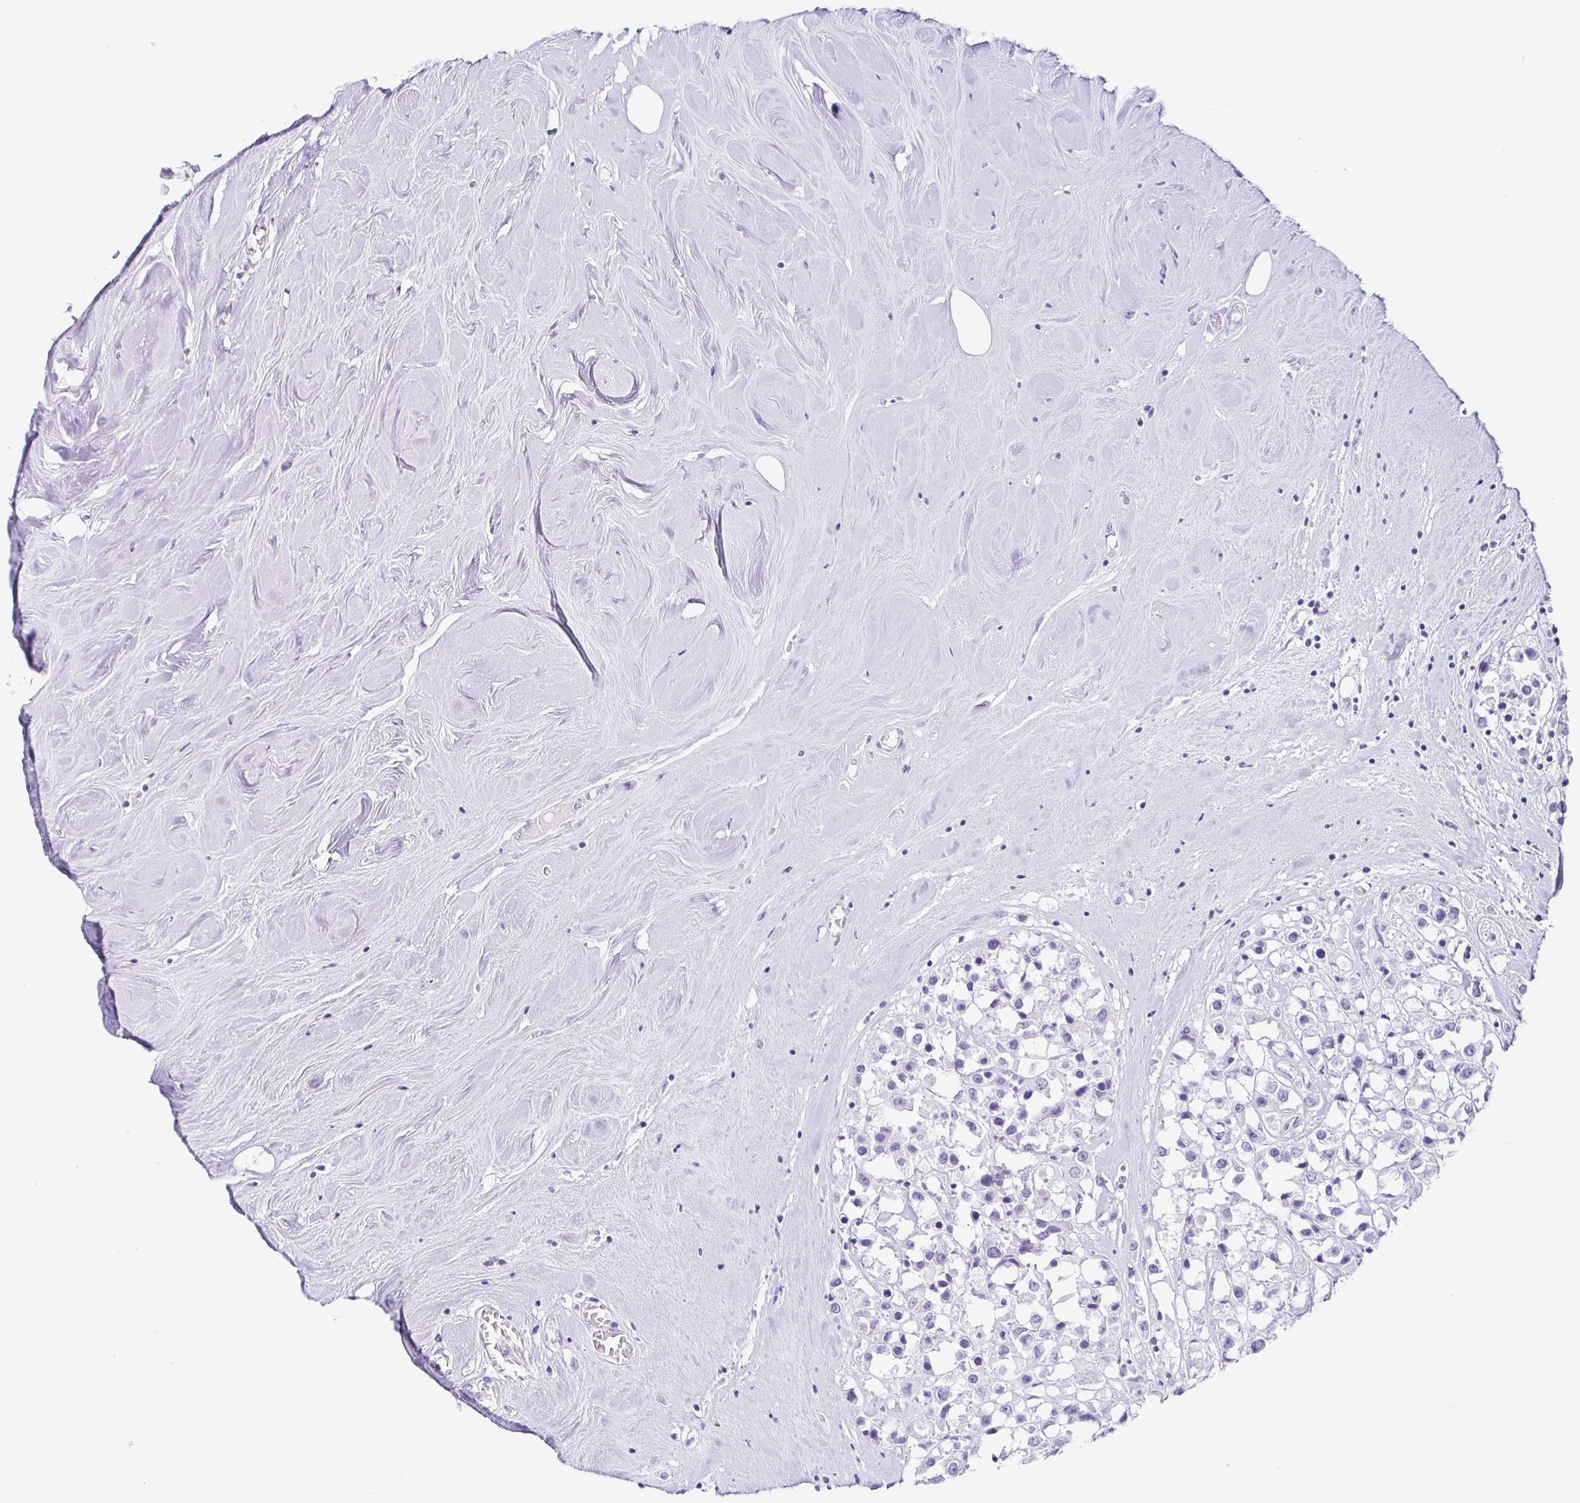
{"staining": {"intensity": "negative", "quantity": "none", "location": "none"}, "tissue": "breast cancer", "cell_type": "Tumor cells", "image_type": "cancer", "snomed": [{"axis": "morphology", "description": "Duct carcinoma"}, {"axis": "topography", "description": "Breast"}], "caption": "IHC micrograph of breast cancer (infiltrating ductal carcinoma) stained for a protein (brown), which demonstrates no expression in tumor cells.", "gene": "ESX1", "patient": {"sex": "female", "age": 61}}